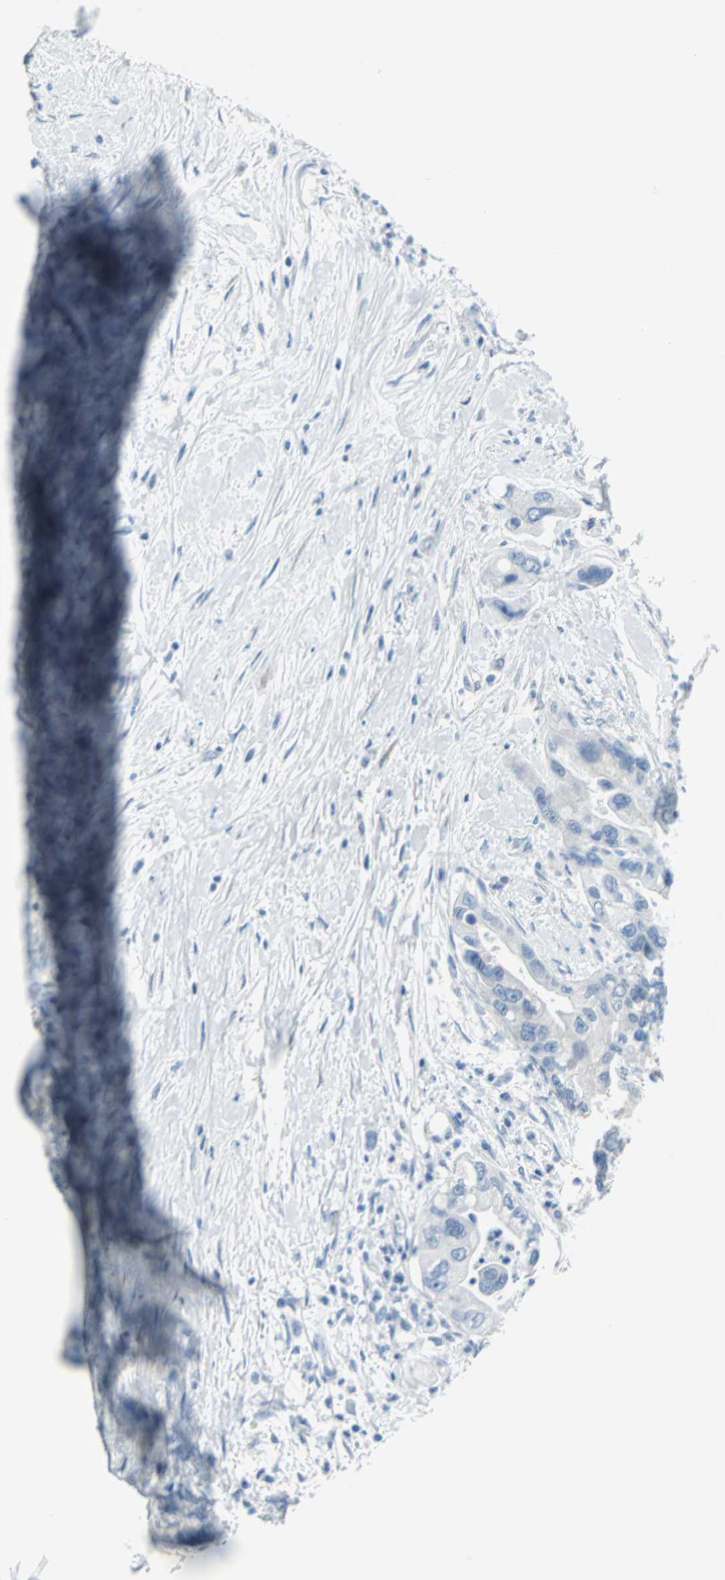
{"staining": {"intensity": "negative", "quantity": "none", "location": "none"}, "tissue": "pancreatic cancer", "cell_type": "Tumor cells", "image_type": "cancer", "snomed": [{"axis": "morphology", "description": "Adenocarcinoma, NOS"}, {"axis": "topography", "description": "Pancreas"}], "caption": "Tumor cells show no significant protein positivity in pancreatic cancer (adenocarcinoma).", "gene": "CYB5A", "patient": {"sex": "male", "age": 70}}